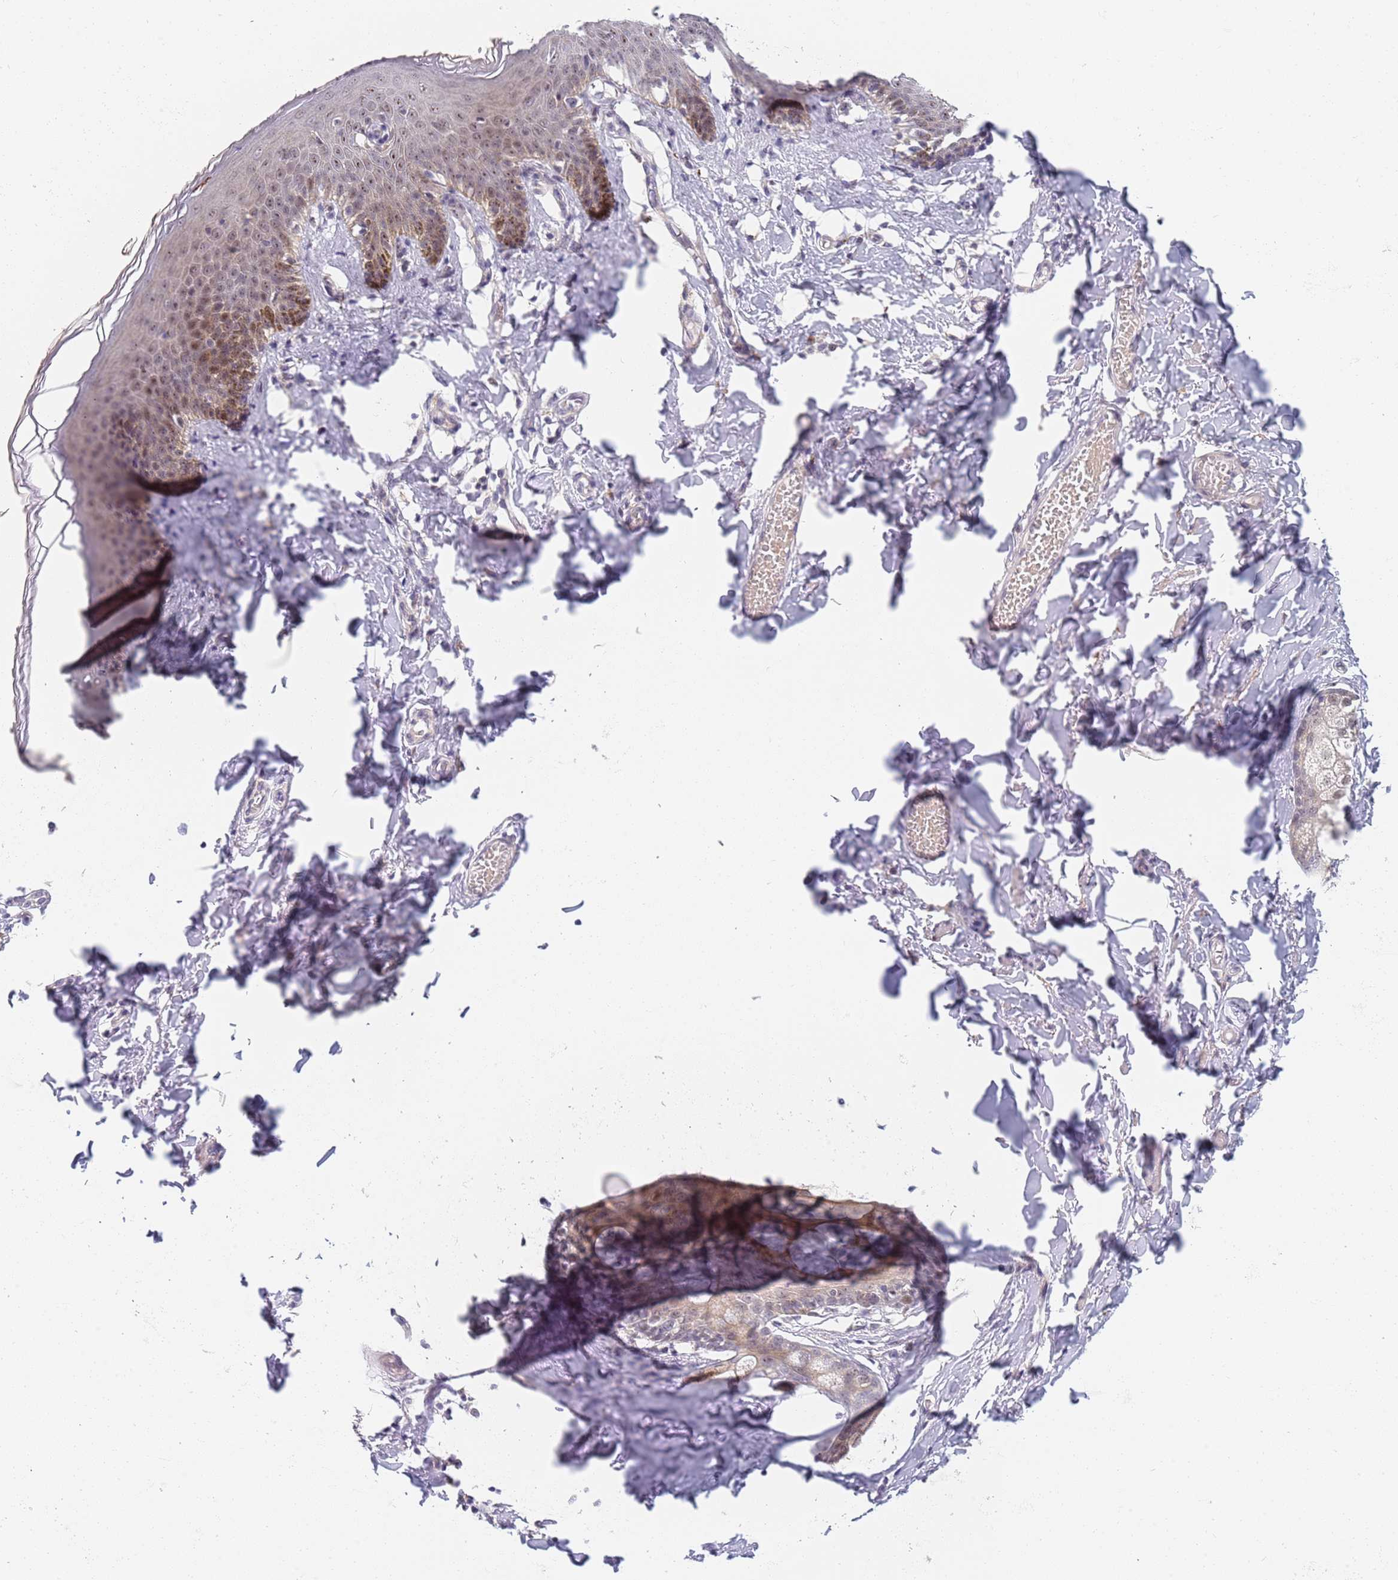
{"staining": {"intensity": "moderate", "quantity": "25%-75%", "location": "cytoplasmic/membranous,nuclear"}, "tissue": "skin", "cell_type": "Epidermal cells", "image_type": "normal", "snomed": [{"axis": "morphology", "description": "Normal tissue, NOS"}, {"axis": "topography", "description": "Vulva"}], "caption": "Moderate cytoplasmic/membranous,nuclear expression for a protein is seen in approximately 25%-75% of epidermal cells of unremarkable skin using immunohistochemistry (IHC).", "gene": "PLCL2", "patient": {"sex": "female", "age": 66}}